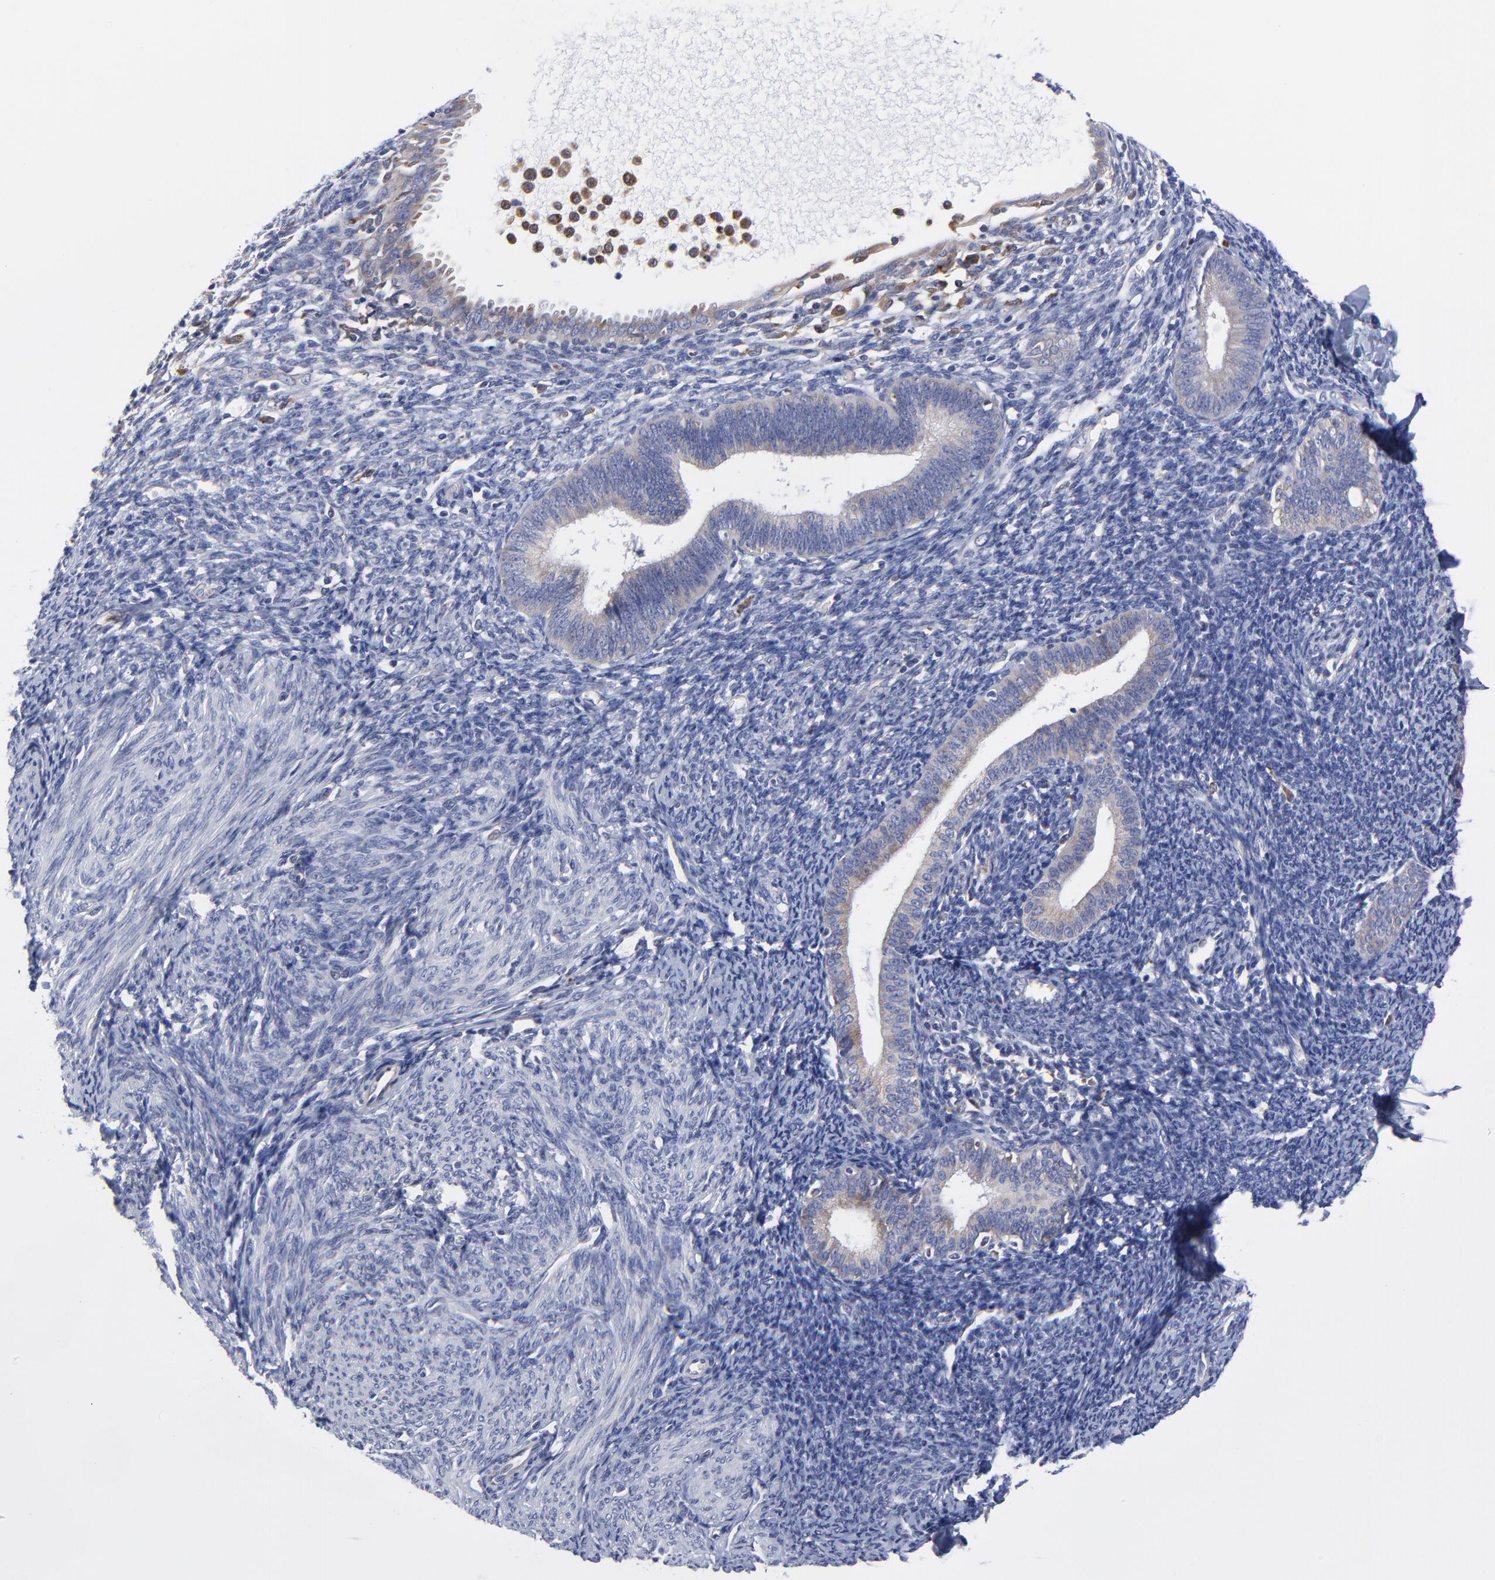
{"staining": {"intensity": "negative", "quantity": "none", "location": "none"}, "tissue": "endometrium", "cell_type": "Cells in endometrial stroma", "image_type": "normal", "snomed": [{"axis": "morphology", "description": "Normal tissue, NOS"}, {"axis": "topography", "description": "Smooth muscle"}, {"axis": "topography", "description": "Endometrium"}], "caption": "The micrograph shows no significant staining in cells in endometrial stroma of endometrium.", "gene": "MOSPD2", "patient": {"sex": "female", "age": 57}}